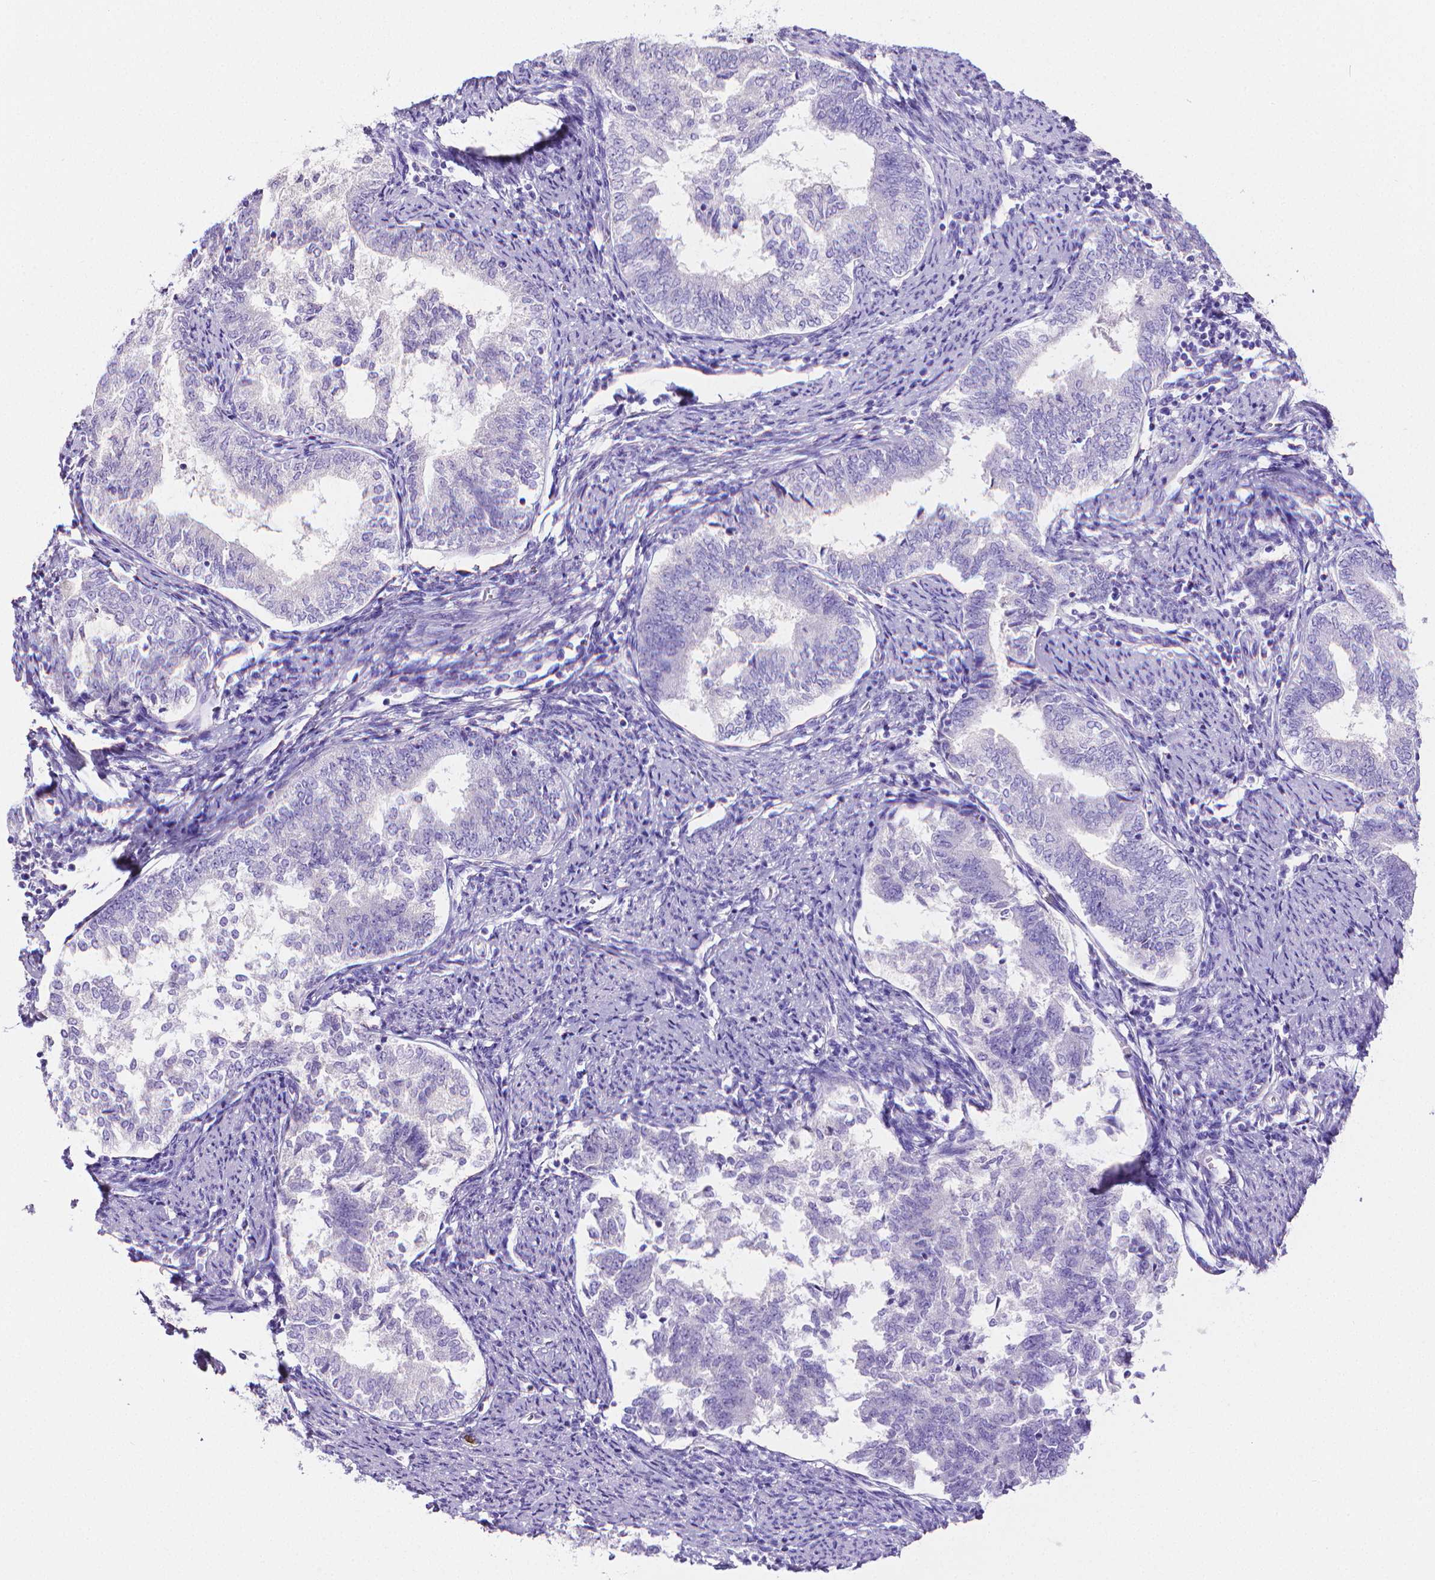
{"staining": {"intensity": "negative", "quantity": "none", "location": "none"}, "tissue": "endometrial cancer", "cell_type": "Tumor cells", "image_type": "cancer", "snomed": [{"axis": "morphology", "description": "Adenocarcinoma, NOS"}, {"axis": "topography", "description": "Endometrium"}], "caption": "There is no significant staining in tumor cells of endometrial adenocarcinoma.", "gene": "MMP9", "patient": {"sex": "female", "age": 65}}